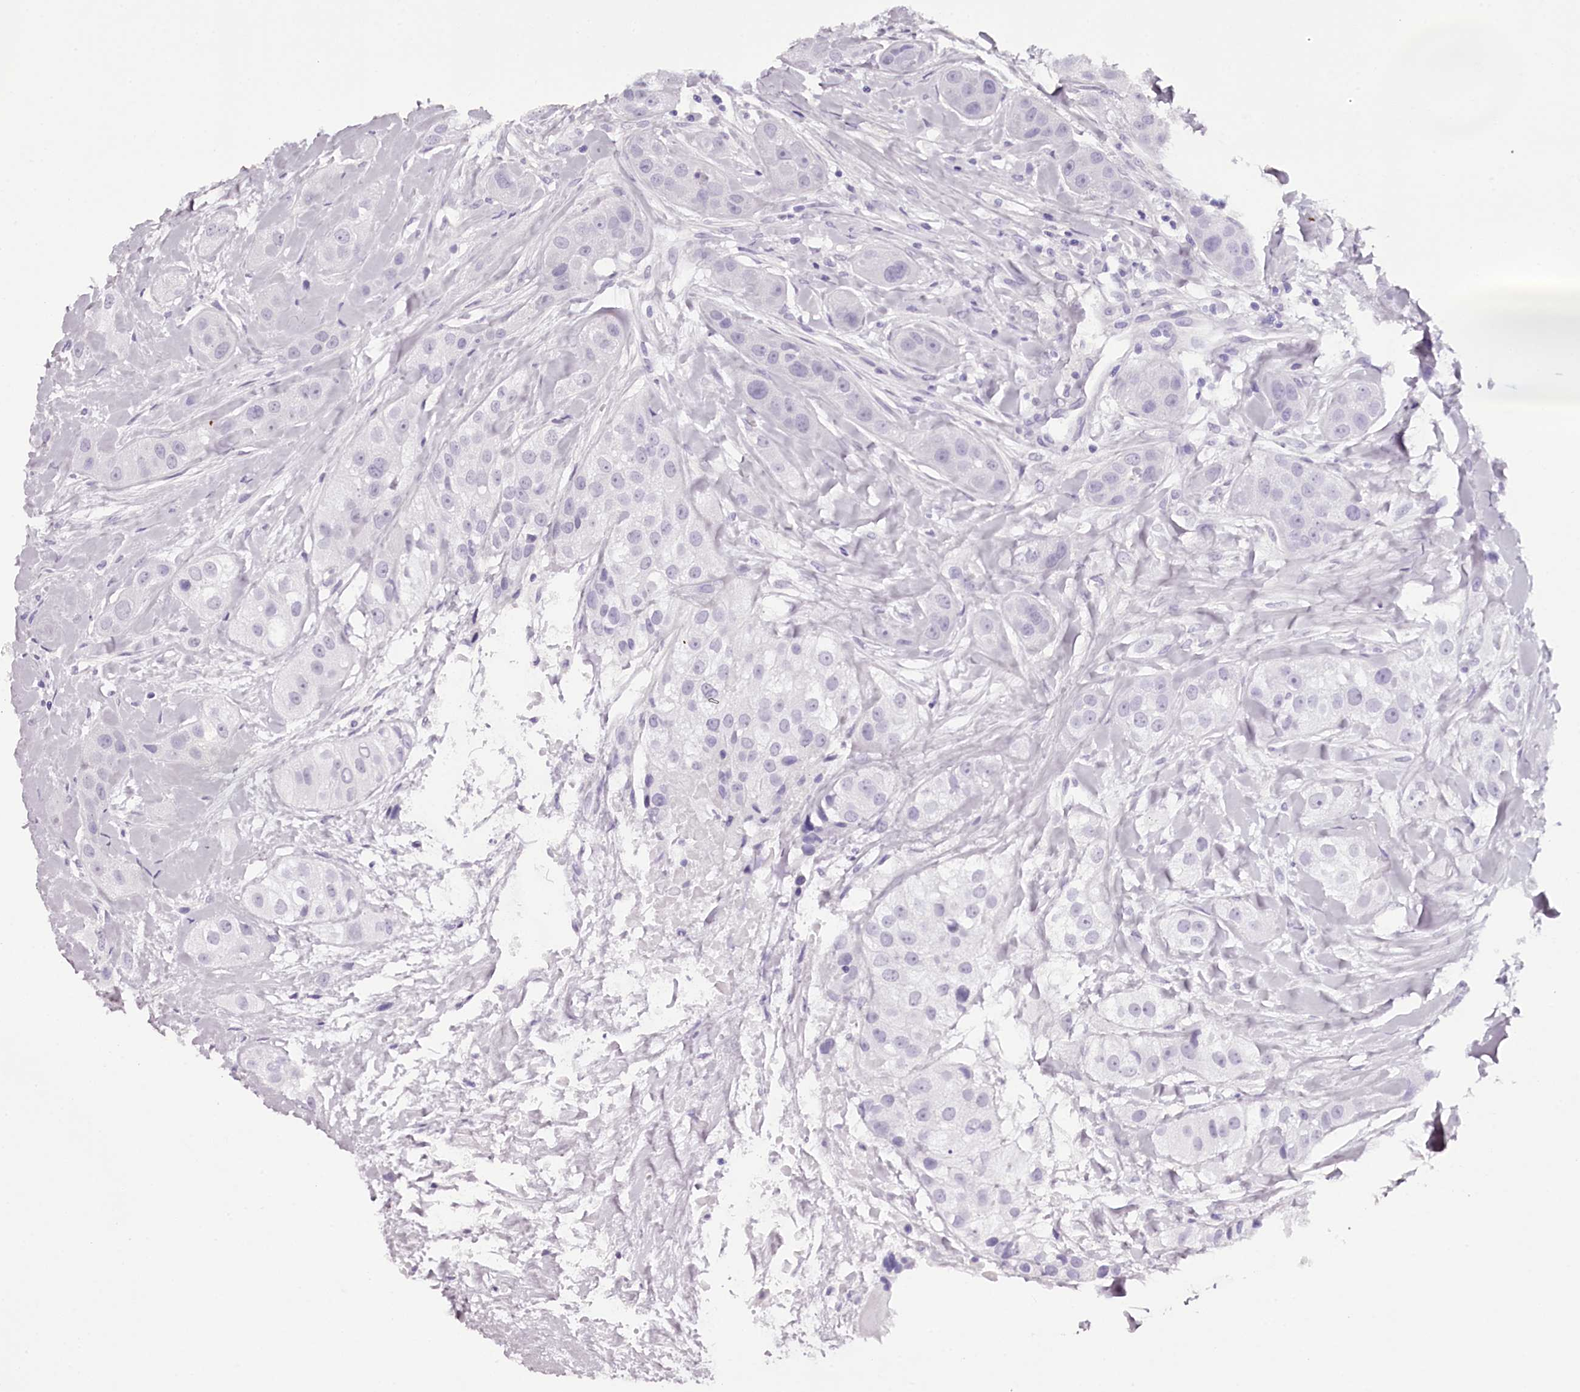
{"staining": {"intensity": "weak", "quantity": "<25%", "location": "nuclear"}, "tissue": "head and neck cancer", "cell_type": "Tumor cells", "image_type": "cancer", "snomed": [{"axis": "morphology", "description": "Normal tissue, NOS"}, {"axis": "morphology", "description": "Squamous cell carcinoma, NOS"}, {"axis": "topography", "description": "Skeletal muscle"}, {"axis": "topography", "description": "Head-Neck"}], "caption": "Immunohistochemistry of squamous cell carcinoma (head and neck) exhibits no expression in tumor cells.", "gene": "TTC33", "patient": {"sex": "male", "age": 51}}